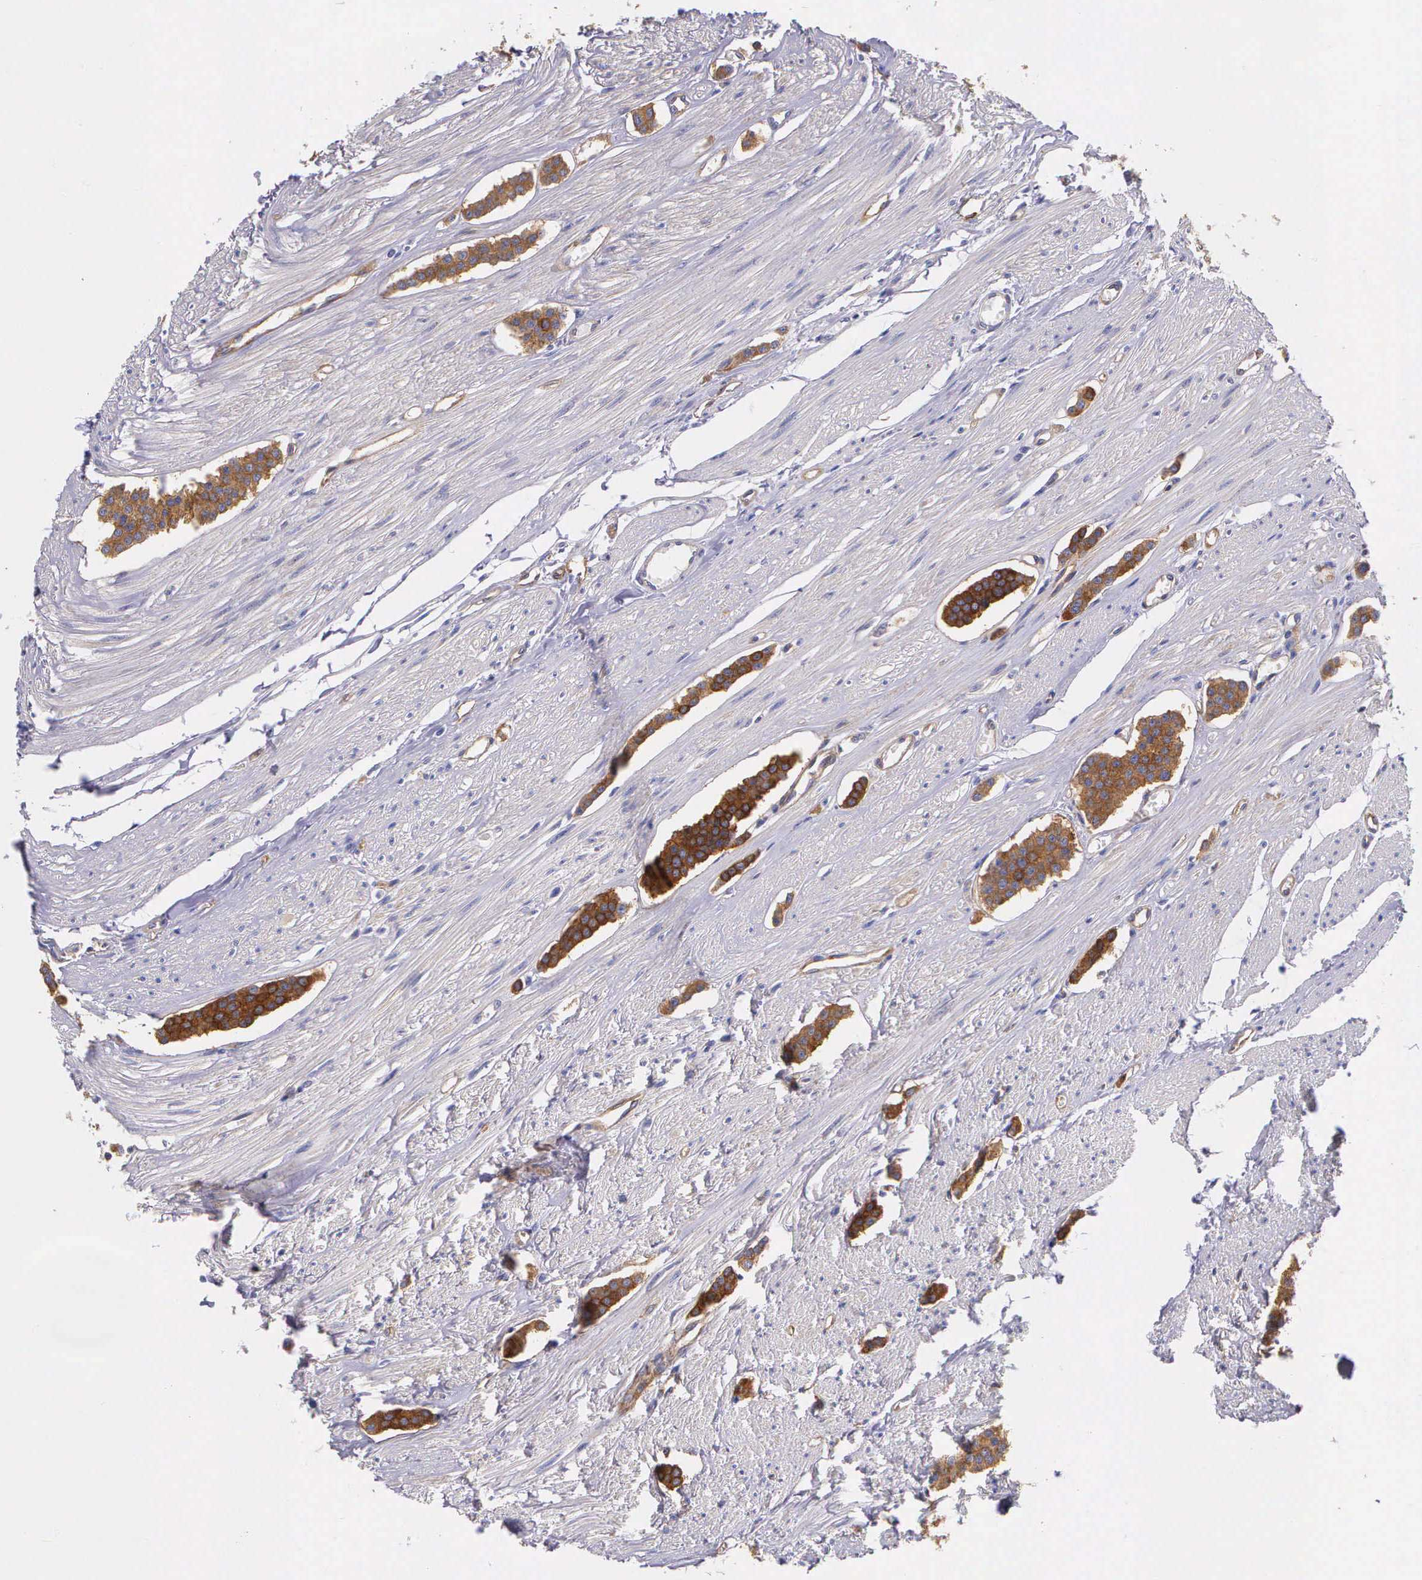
{"staining": {"intensity": "strong", "quantity": ">75%", "location": "cytoplasmic/membranous"}, "tissue": "carcinoid", "cell_type": "Tumor cells", "image_type": "cancer", "snomed": [{"axis": "morphology", "description": "Carcinoid, malignant, NOS"}, {"axis": "topography", "description": "Small intestine"}], "caption": "A histopathology image of carcinoid stained for a protein displays strong cytoplasmic/membranous brown staining in tumor cells. Using DAB (brown) and hematoxylin (blue) stains, captured at high magnification using brightfield microscopy.", "gene": "BCAR1", "patient": {"sex": "male", "age": 60}}